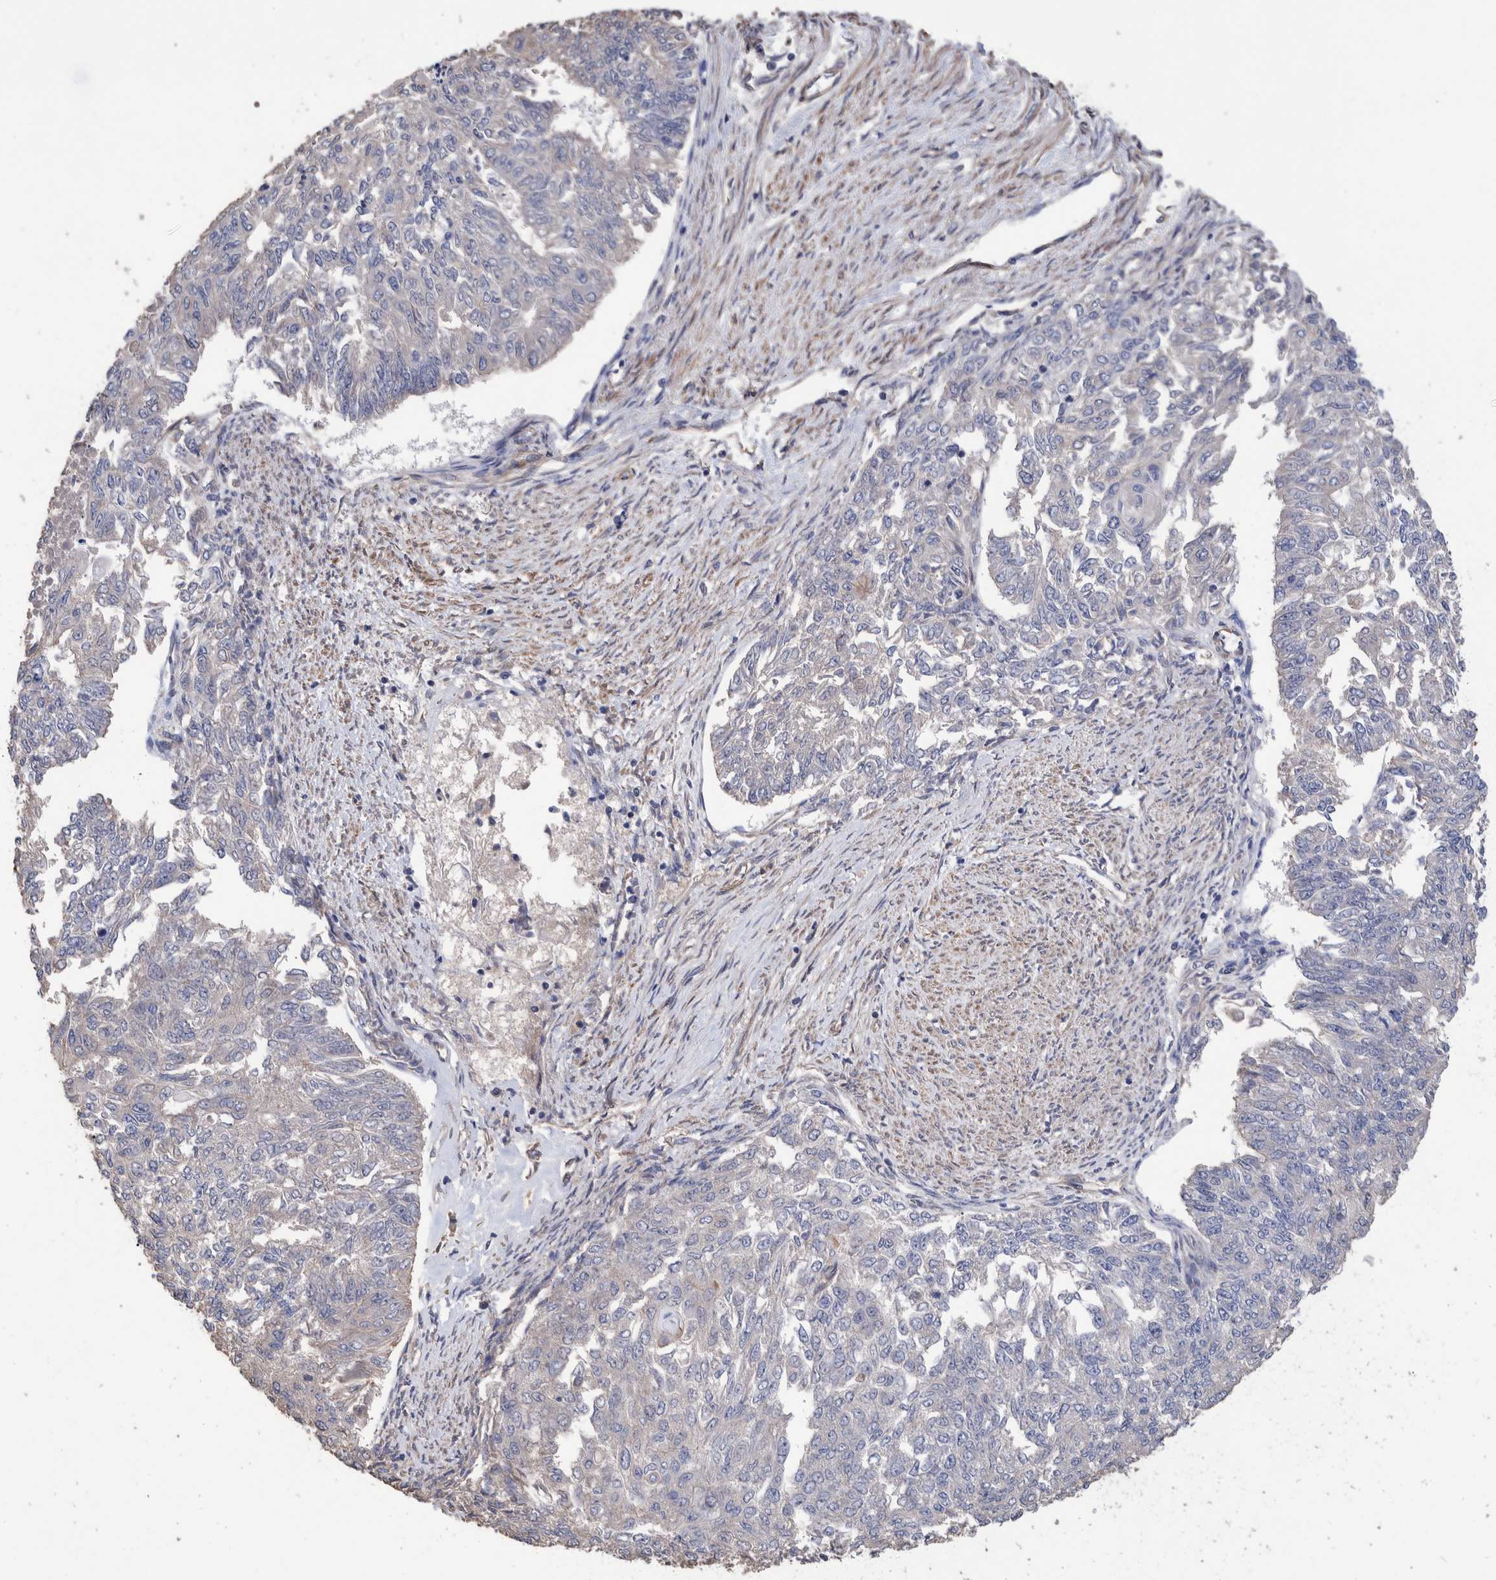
{"staining": {"intensity": "negative", "quantity": "none", "location": "none"}, "tissue": "endometrial cancer", "cell_type": "Tumor cells", "image_type": "cancer", "snomed": [{"axis": "morphology", "description": "Adenocarcinoma, NOS"}, {"axis": "topography", "description": "Endometrium"}], "caption": "This is an immunohistochemistry photomicrograph of endometrial cancer. There is no positivity in tumor cells.", "gene": "SLC45A4", "patient": {"sex": "female", "age": 32}}